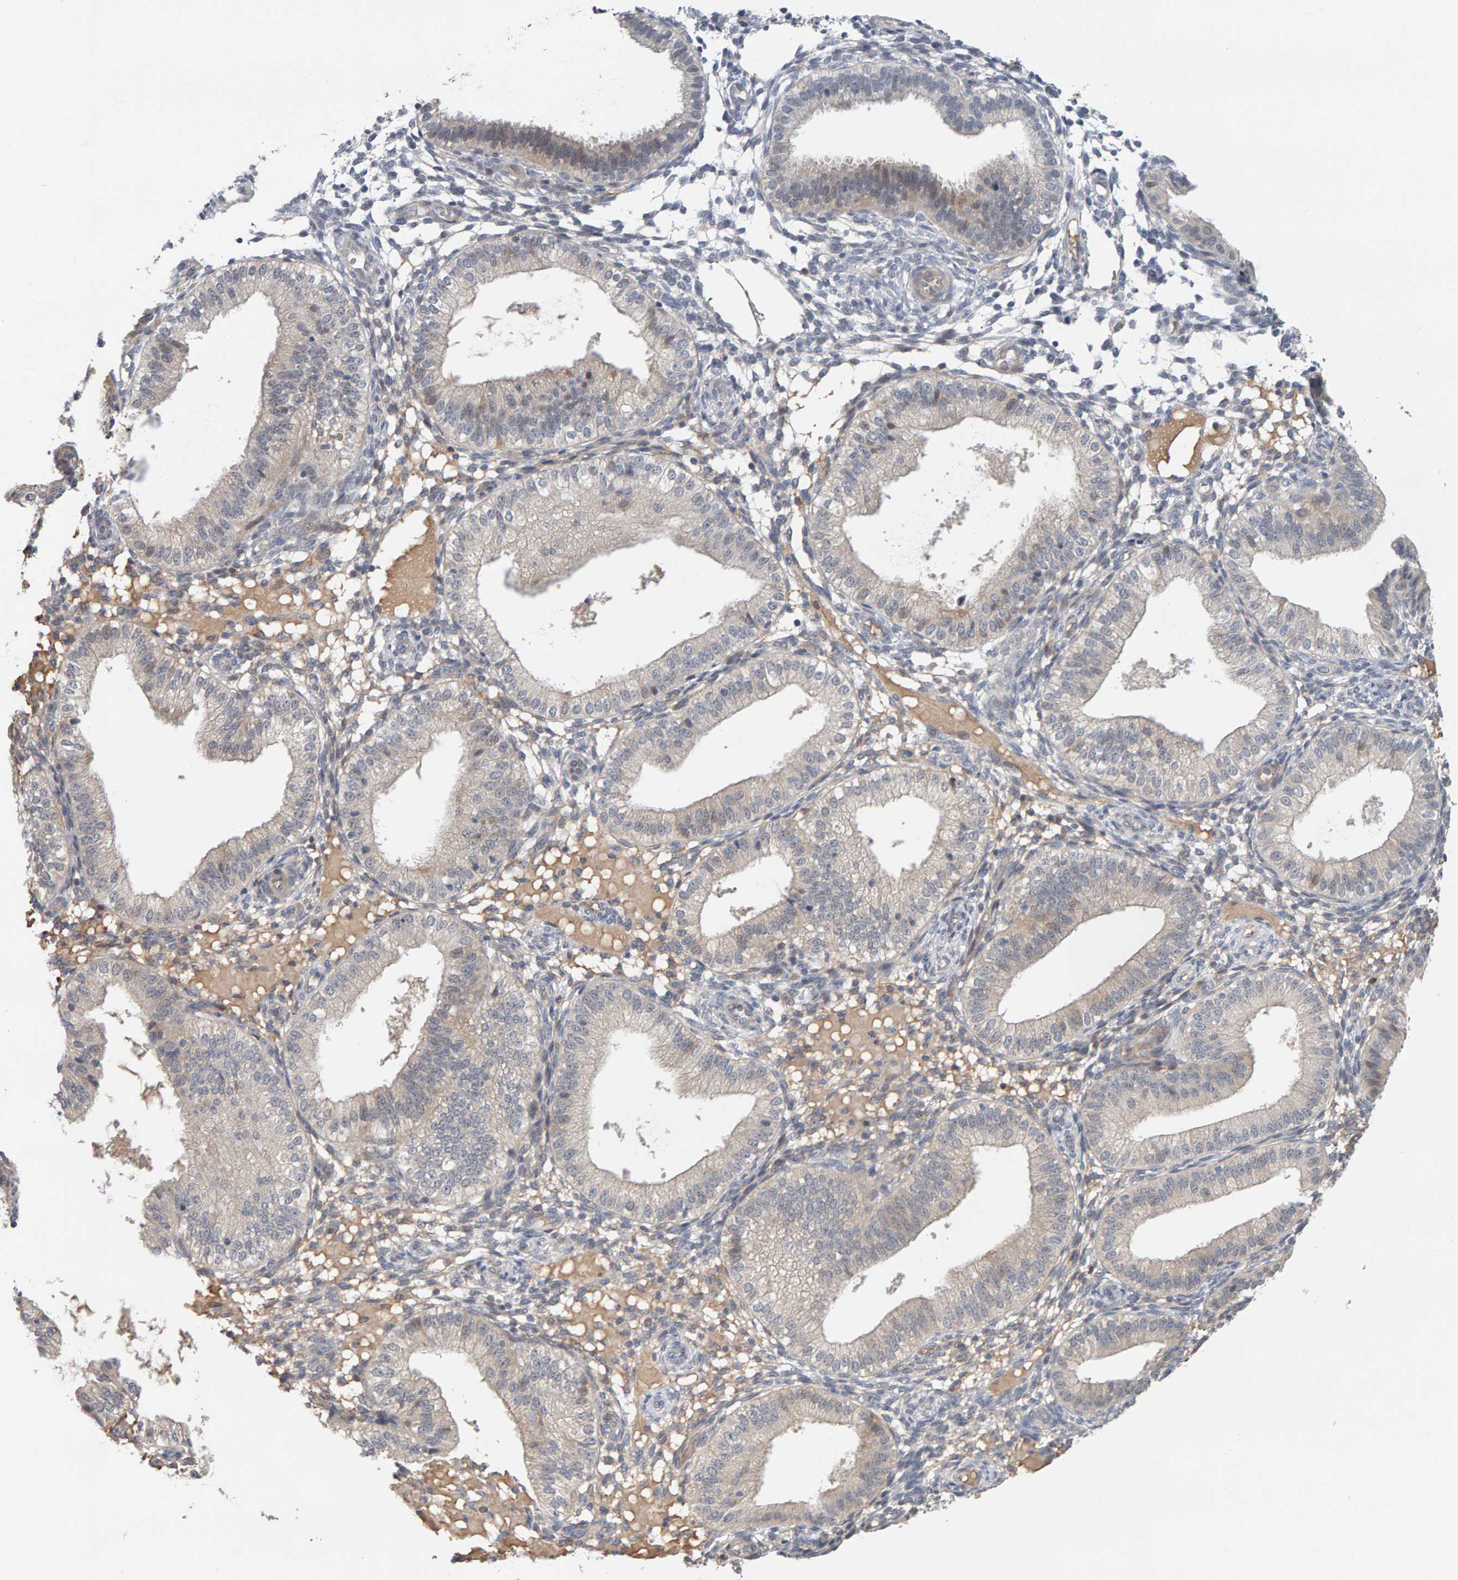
{"staining": {"intensity": "negative", "quantity": "none", "location": "none"}, "tissue": "endometrium", "cell_type": "Cells in endometrial stroma", "image_type": "normal", "snomed": [{"axis": "morphology", "description": "Normal tissue, NOS"}, {"axis": "topography", "description": "Endometrium"}], "caption": "An image of human endometrium is negative for staining in cells in endometrial stroma. (DAB (3,3'-diaminobenzidine) IHC with hematoxylin counter stain).", "gene": "GFUS", "patient": {"sex": "female", "age": 39}}